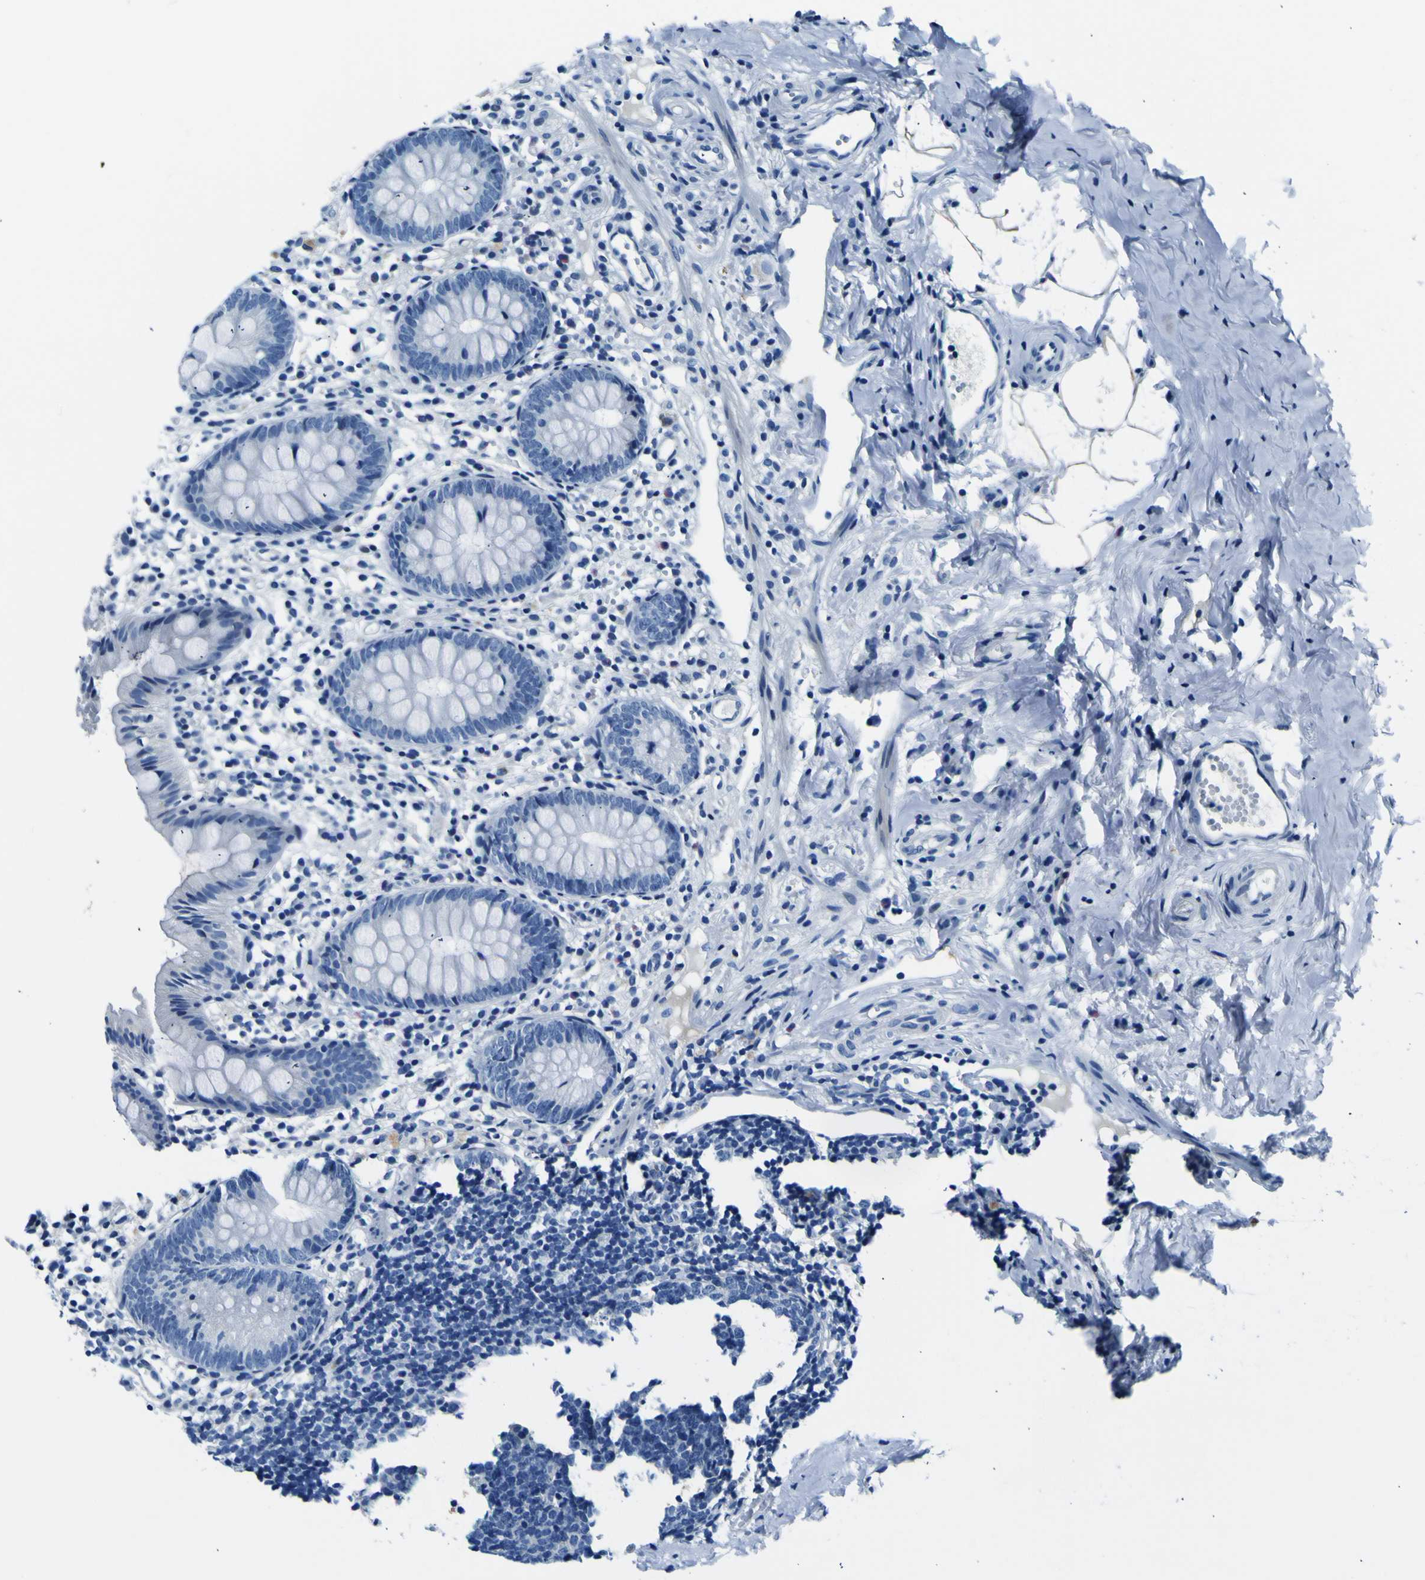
{"staining": {"intensity": "negative", "quantity": "none", "location": "none"}, "tissue": "appendix", "cell_type": "Glandular cells", "image_type": "normal", "snomed": [{"axis": "morphology", "description": "Normal tissue, NOS"}, {"axis": "topography", "description": "Appendix"}], "caption": "Immunohistochemistry of benign human appendix displays no expression in glandular cells.", "gene": "ADGRA2", "patient": {"sex": "female", "age": 20}}